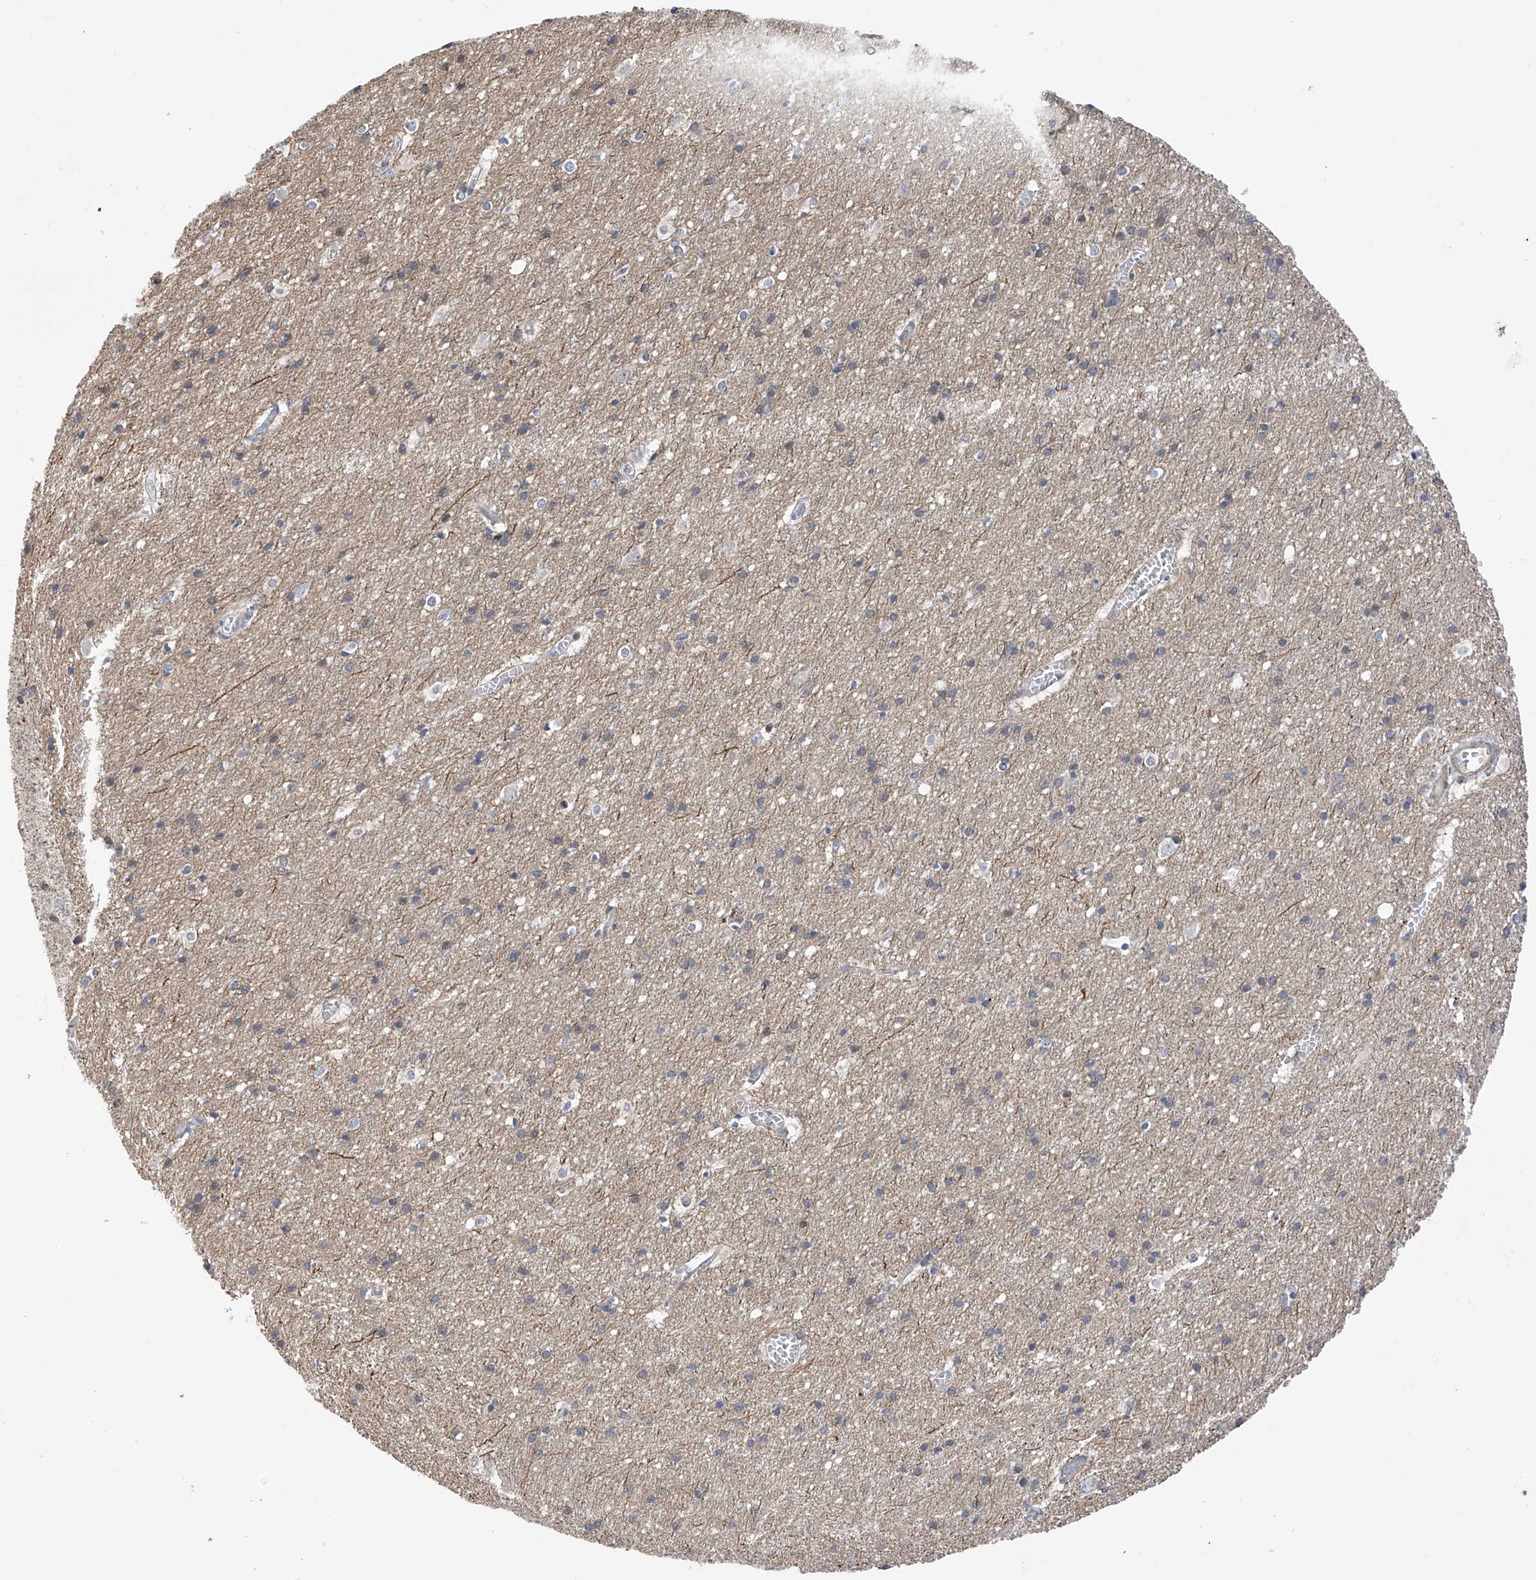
{"staining": {"intensity": "weak", "quantity": ">75%", "location": "cytoplasmic/membranous"}, "tissue": "cerebral cortex", "cell_type": "Endothelial cells", "image_type": "normal", "snomed": [{"axis": "morphology", "description": "Normal tissue, NOS"}, {"axis": "topography", "description": "Cerebral cortex"}], "caption": "Immunohistochemical staining of unremarkable cerebral cortex reveals weak cytoplasmic/membranous protein staining in about >75% of endothelial cells.", "gene": "ZNF641", "patient": {"sex": "male", "age": 54}}